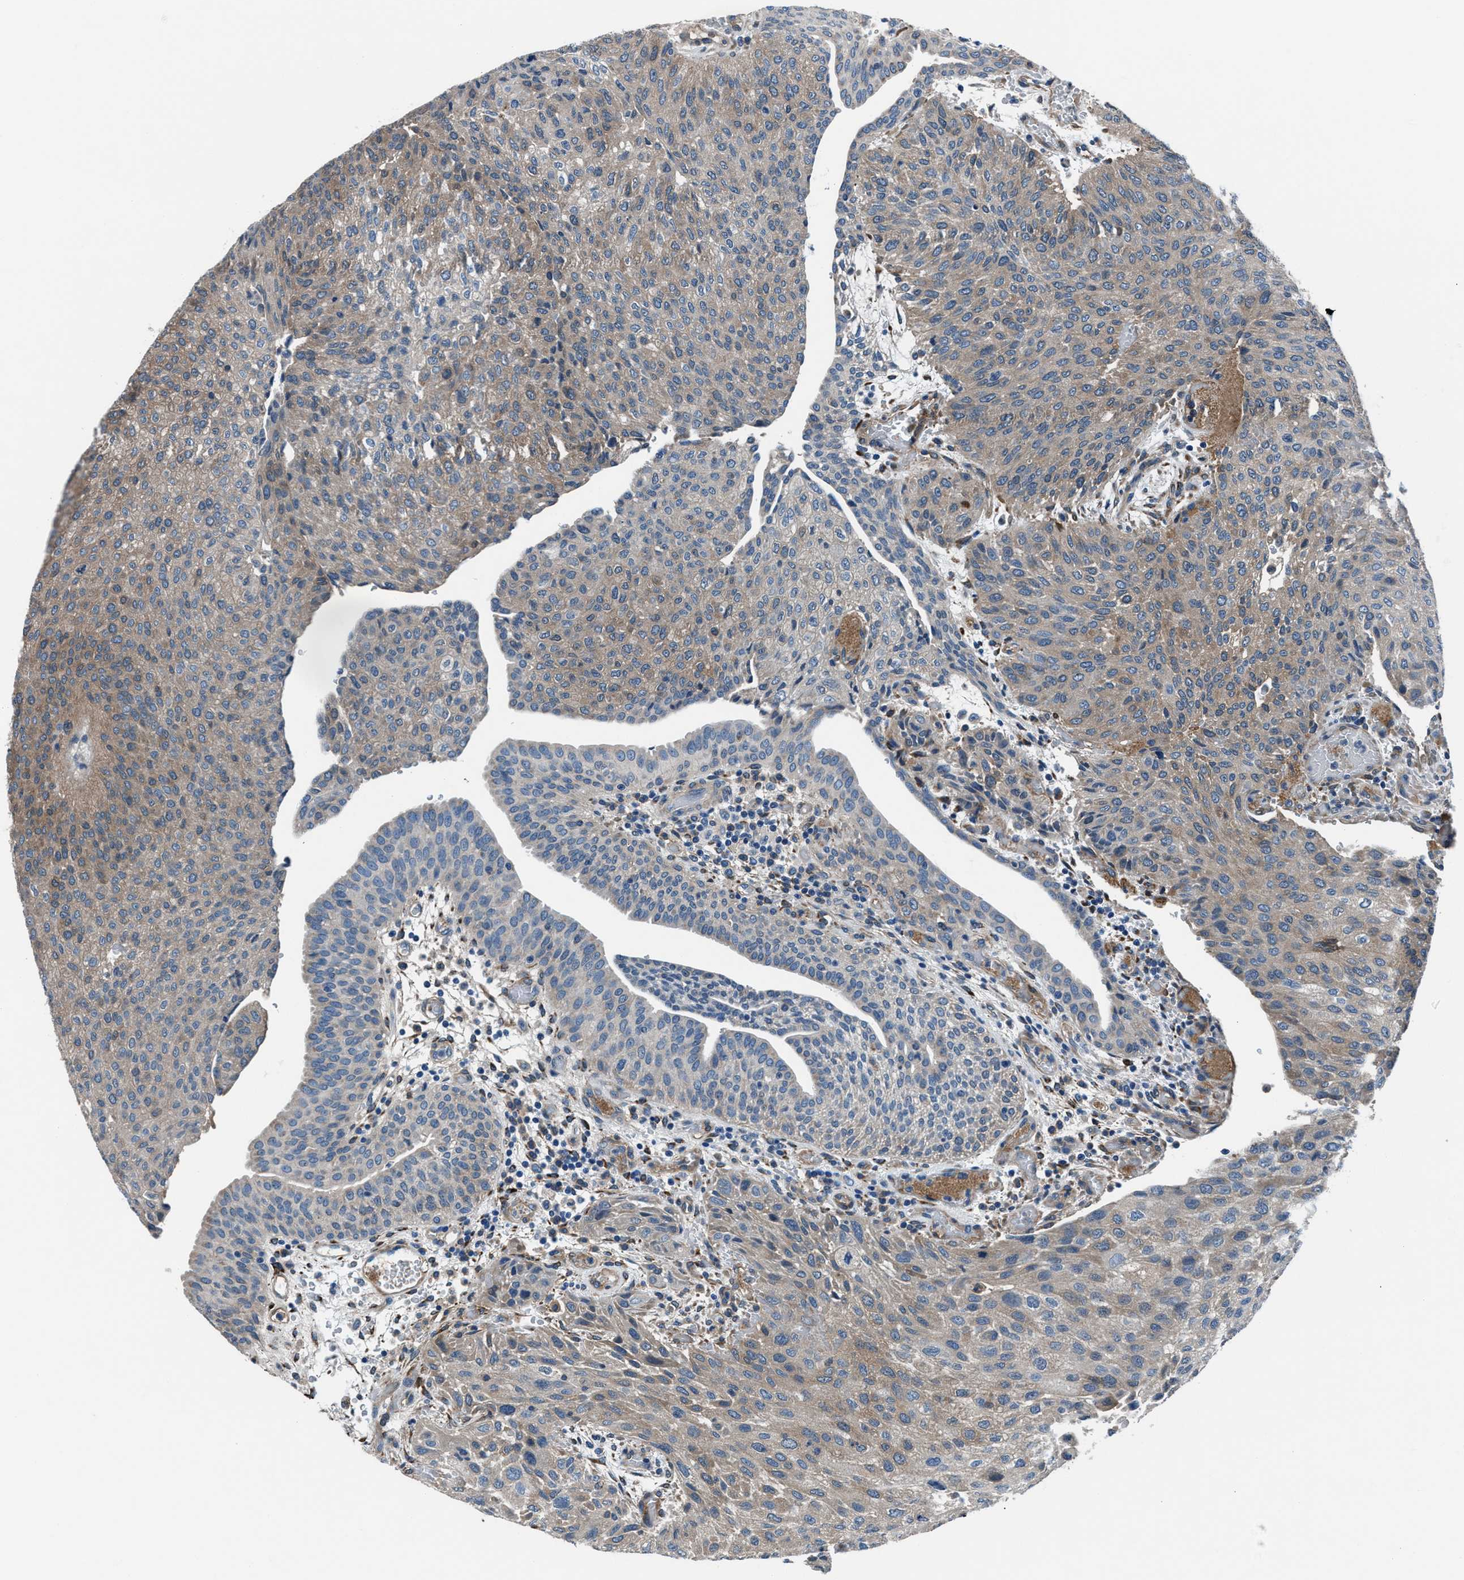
{"staining": {"intensity": "weak", "quantity": "25%-75%", "location": "cytoplasmic/membranous"}, "tissue": "urothelial cancer", "cell_type": "Tumor cells", "image_type": "cancer", "snomed": [{"axis": "morphology", "description": "Urothelial carcinoma, Low grade"}, {"axis": "morphology", "description": "Urothelial carcinoma, High grade"}, {"axis": "topography", "description": "Urinary bladder"}], "caption": "Weak cytoplasmic/membranous protein expression is present in about 25%-75% of tumor cells in high-grade urothelial carcinoma.", "gene": "PRTFDC1", "patient": {"sex": "male", "age": 35}}